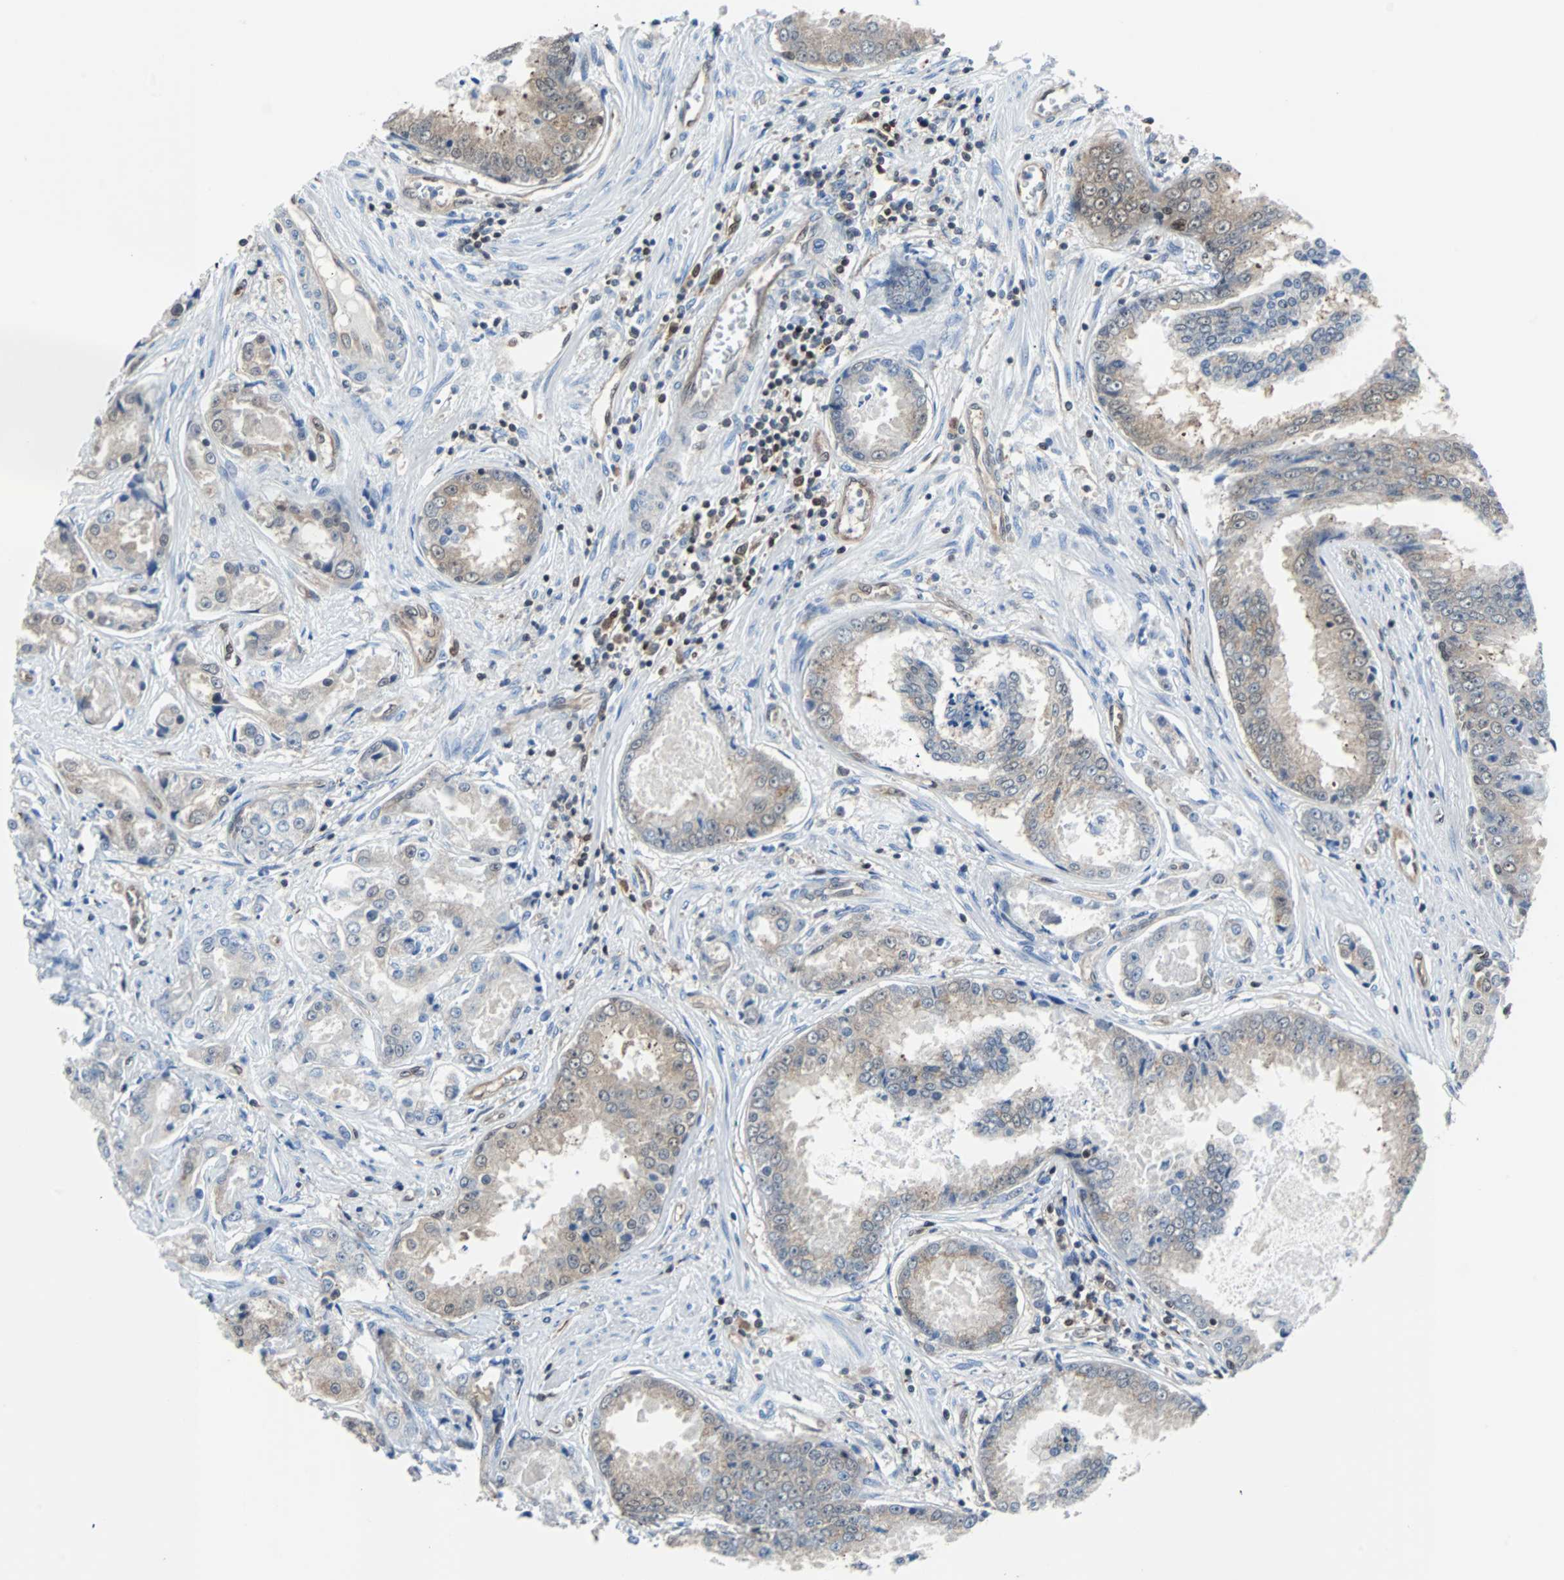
{"staining": {"intensity": "weak", "quantity": "<25%", "location": "cytoplasmic/membranous,nuclear"}, "tissue": "prostate cancer", "cell_type": "Tumor cells", "image_type": "cancer", "snomed": [{"axis": "morphology", "description": "Adenocarcinoma, High grade"}, {"axis": "topography", "description": "Prostate"}], "caption": "This micrograph is of prostate cancer (adenocarcinoma (high-grade)) stained with IHC to label a protein in brown with the nuclei are counter-stained blue. There is no positivity in tumor cells.", "gene": "MAP2K6", "patient": {"sex": "male", "age": 73}}